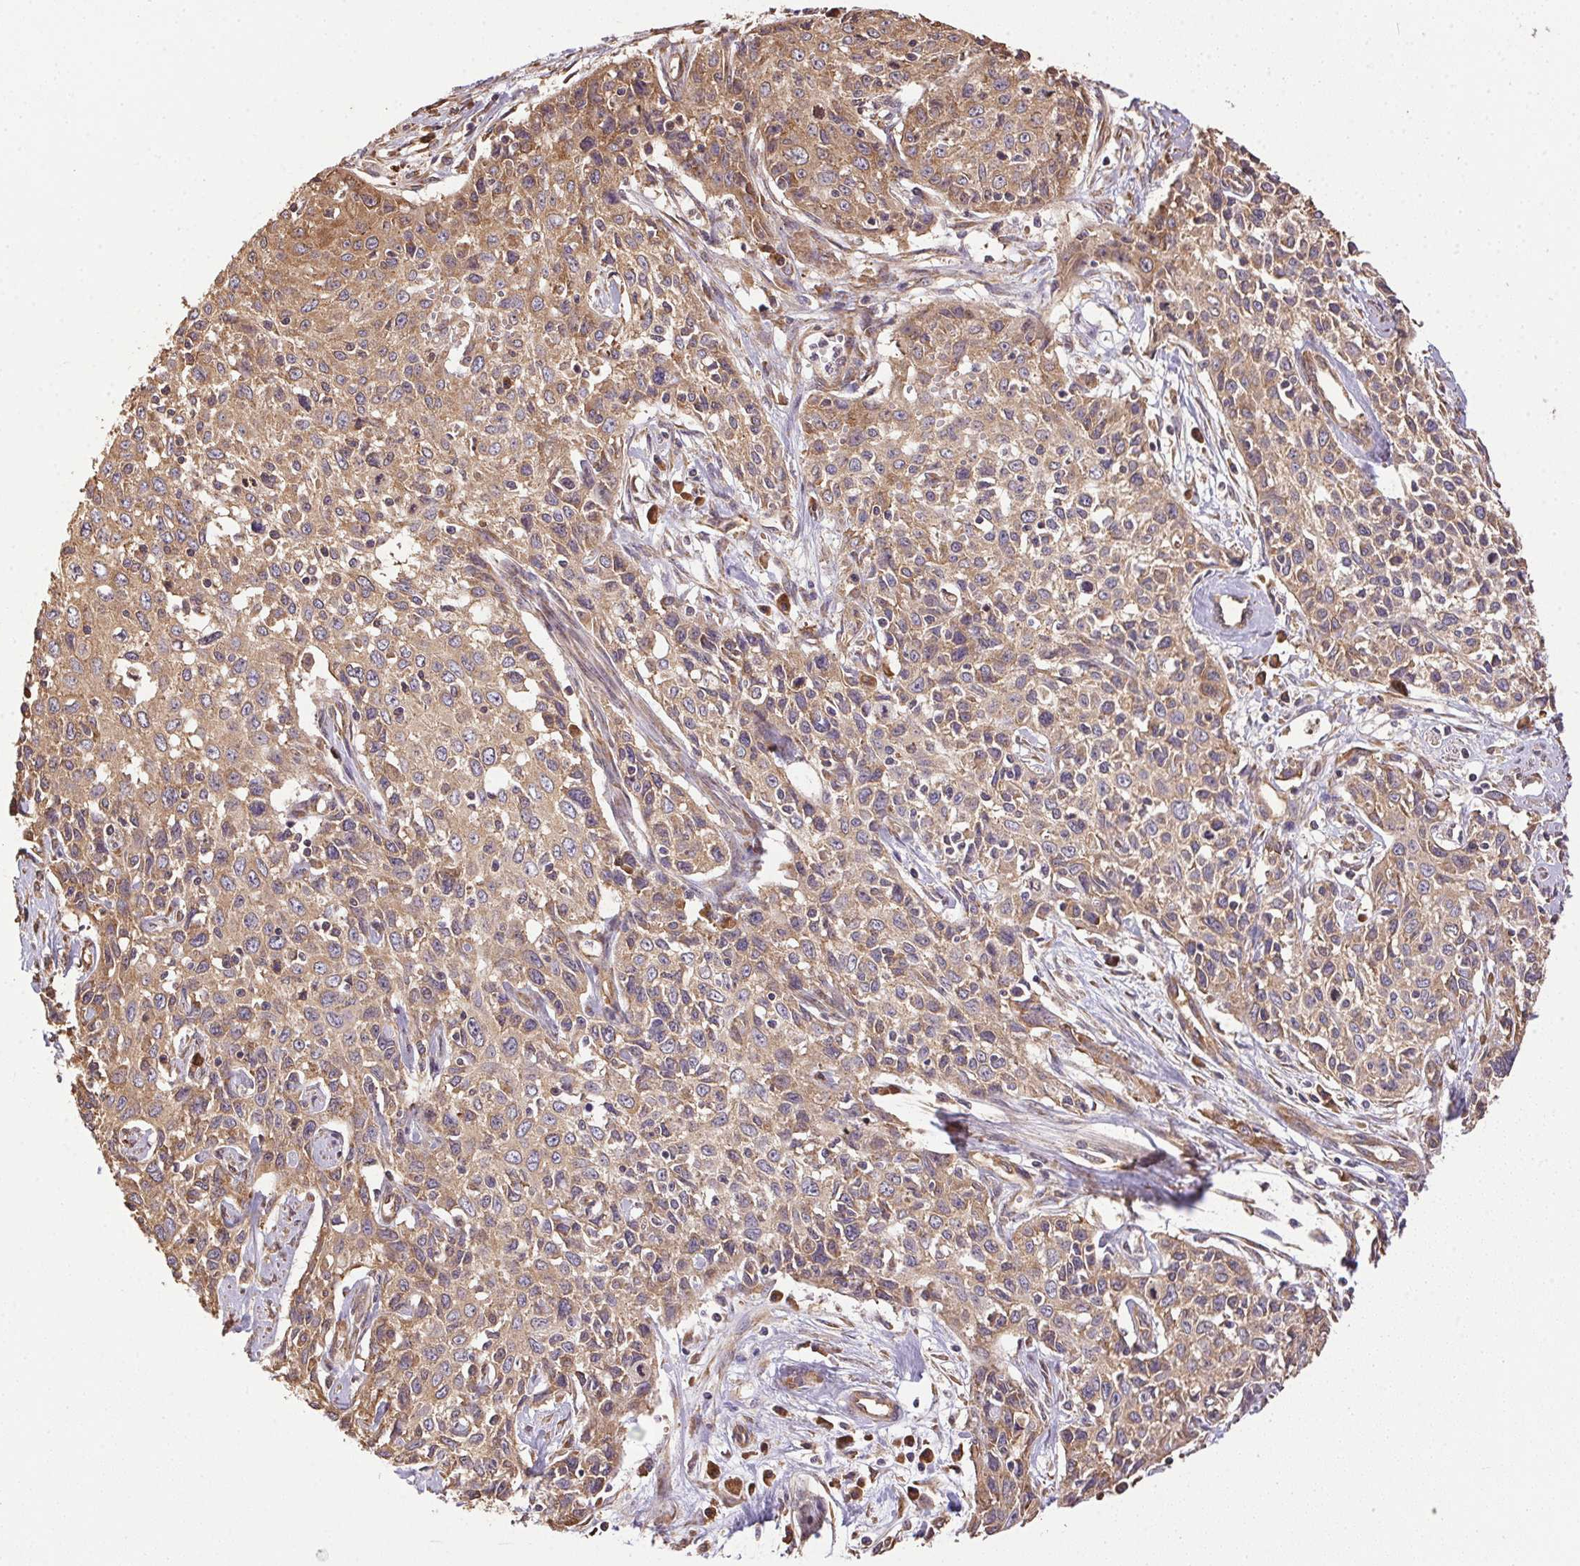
{"staining": {"intensity": "moderate", "quantity": ">75%", "location": "cytoplasmic/membranous"}, "tissue": "cervical cancer", "cell_type": "Tumor cells", "image_type": "cancer", "snomed": [{"axis": "morphology", "description": "Squamous cell carcinoma, NOS"}, {"axis": "topography", "description": "Cervix"}], "caption": "An IHC micrograph of neoplastic tissue is shown. Protein staining in brown shows moderate cytoplasmic/membranous positivity in squamous cell carcinoma (cervical) within tumor cells. (Stains: DAB in brown, nuclei in blue, Microscopy: brightfield microscopy at high magnification).", "gene": "EIF2S1", "patient": {"sex": "female", "age": 38}}